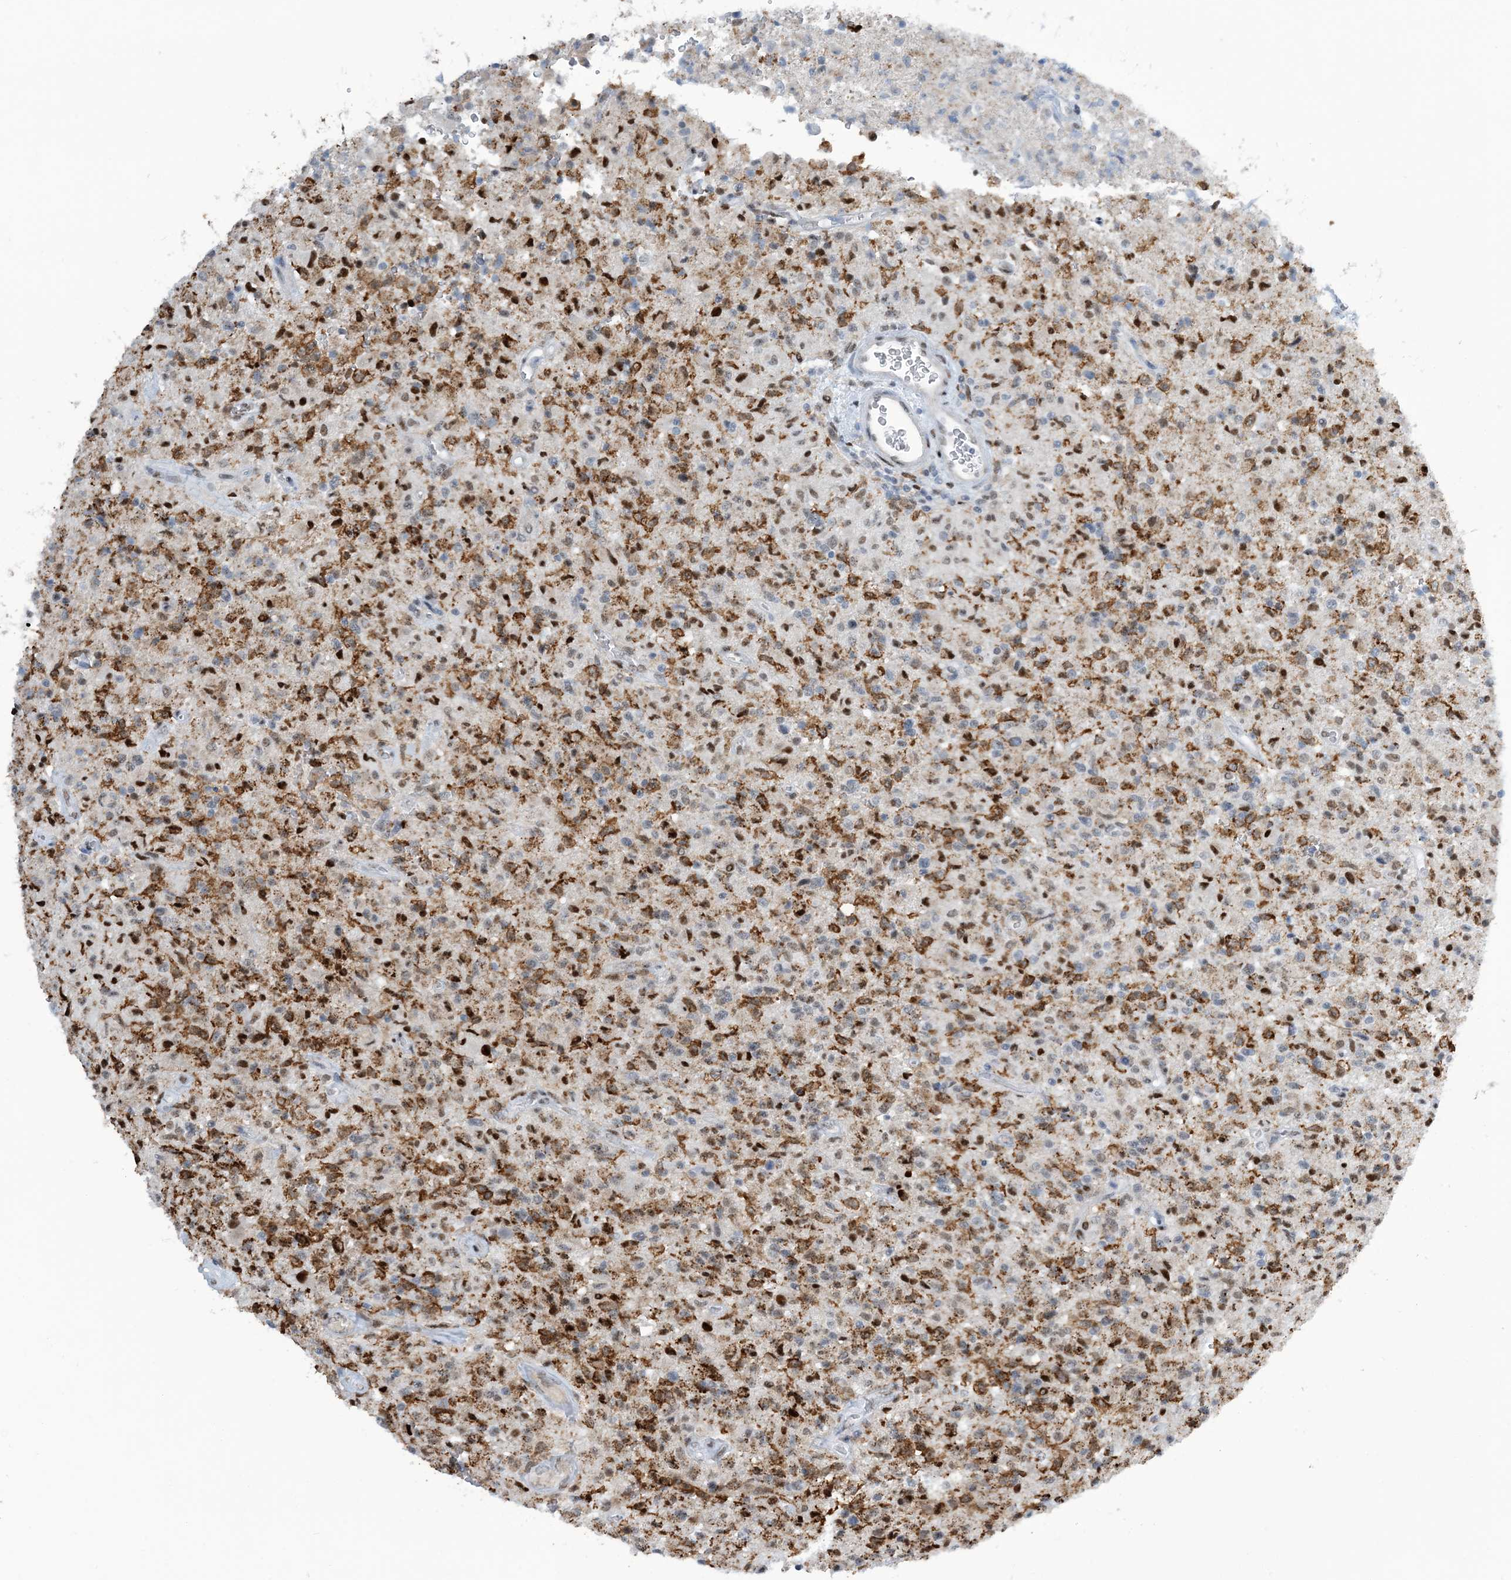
{"staining": {"intensity": "negative", "quantity": "none", "location": "none"}, "tissue": "glioma", "cell_type": "Tumor cells", "image_type": "cancer", "snomed": [{"axis": "morphology", "description": "Glioma, malignant, High grade"}, {"axis": "topography", "description": "Brain"}], "caption": "Tumor cells are negative for protein expression in human malignant glioma (high-grade).", "gene": "HEMK1", "patient": {"sex": "female", "age": 57}}